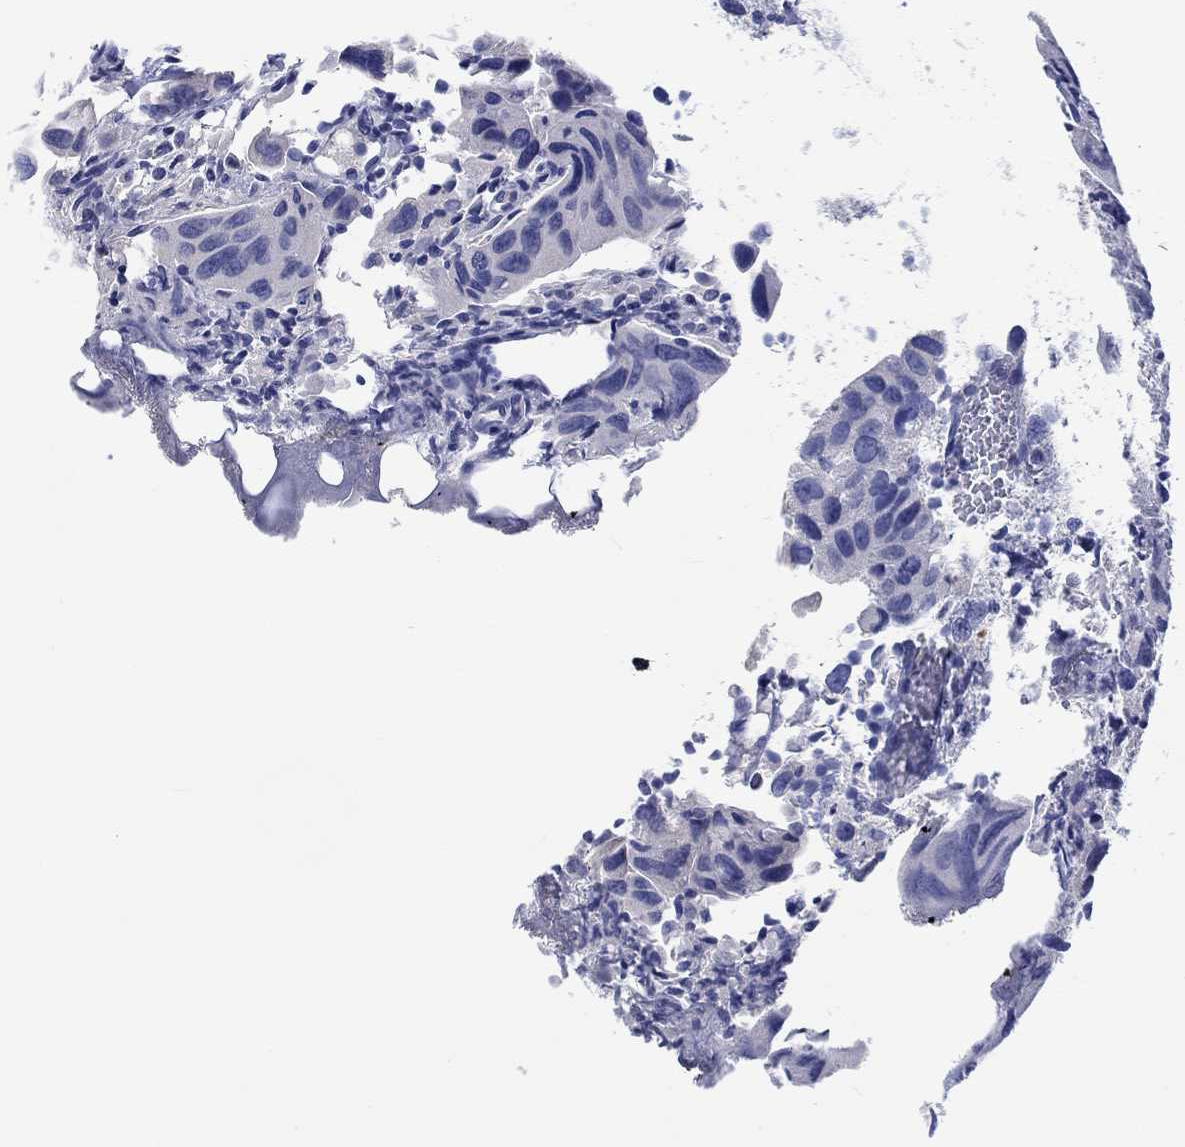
{"staining": {"intensity": "negative", "quantity": "none", "location": "none"}, "tissue": "urothelial cancer", "cell_type": "Tumor cells", "image_type": "cancer", "snomed": [{"axis": "morphology", "description": "Urothelial carcinoma, High grade"}, {"axis": "topography", "description": "Urinary bladder"}], "caption": "DAB immunohistochemical staining of human urothelial cancer displays no significant positivity in tumor cells. (DAB (3,3'-diaminobenzidine) immunohistochemistry (IHC), high magnification).", "gene": "TOMM20L", "patient": {"sex": "male", "age": 79}}